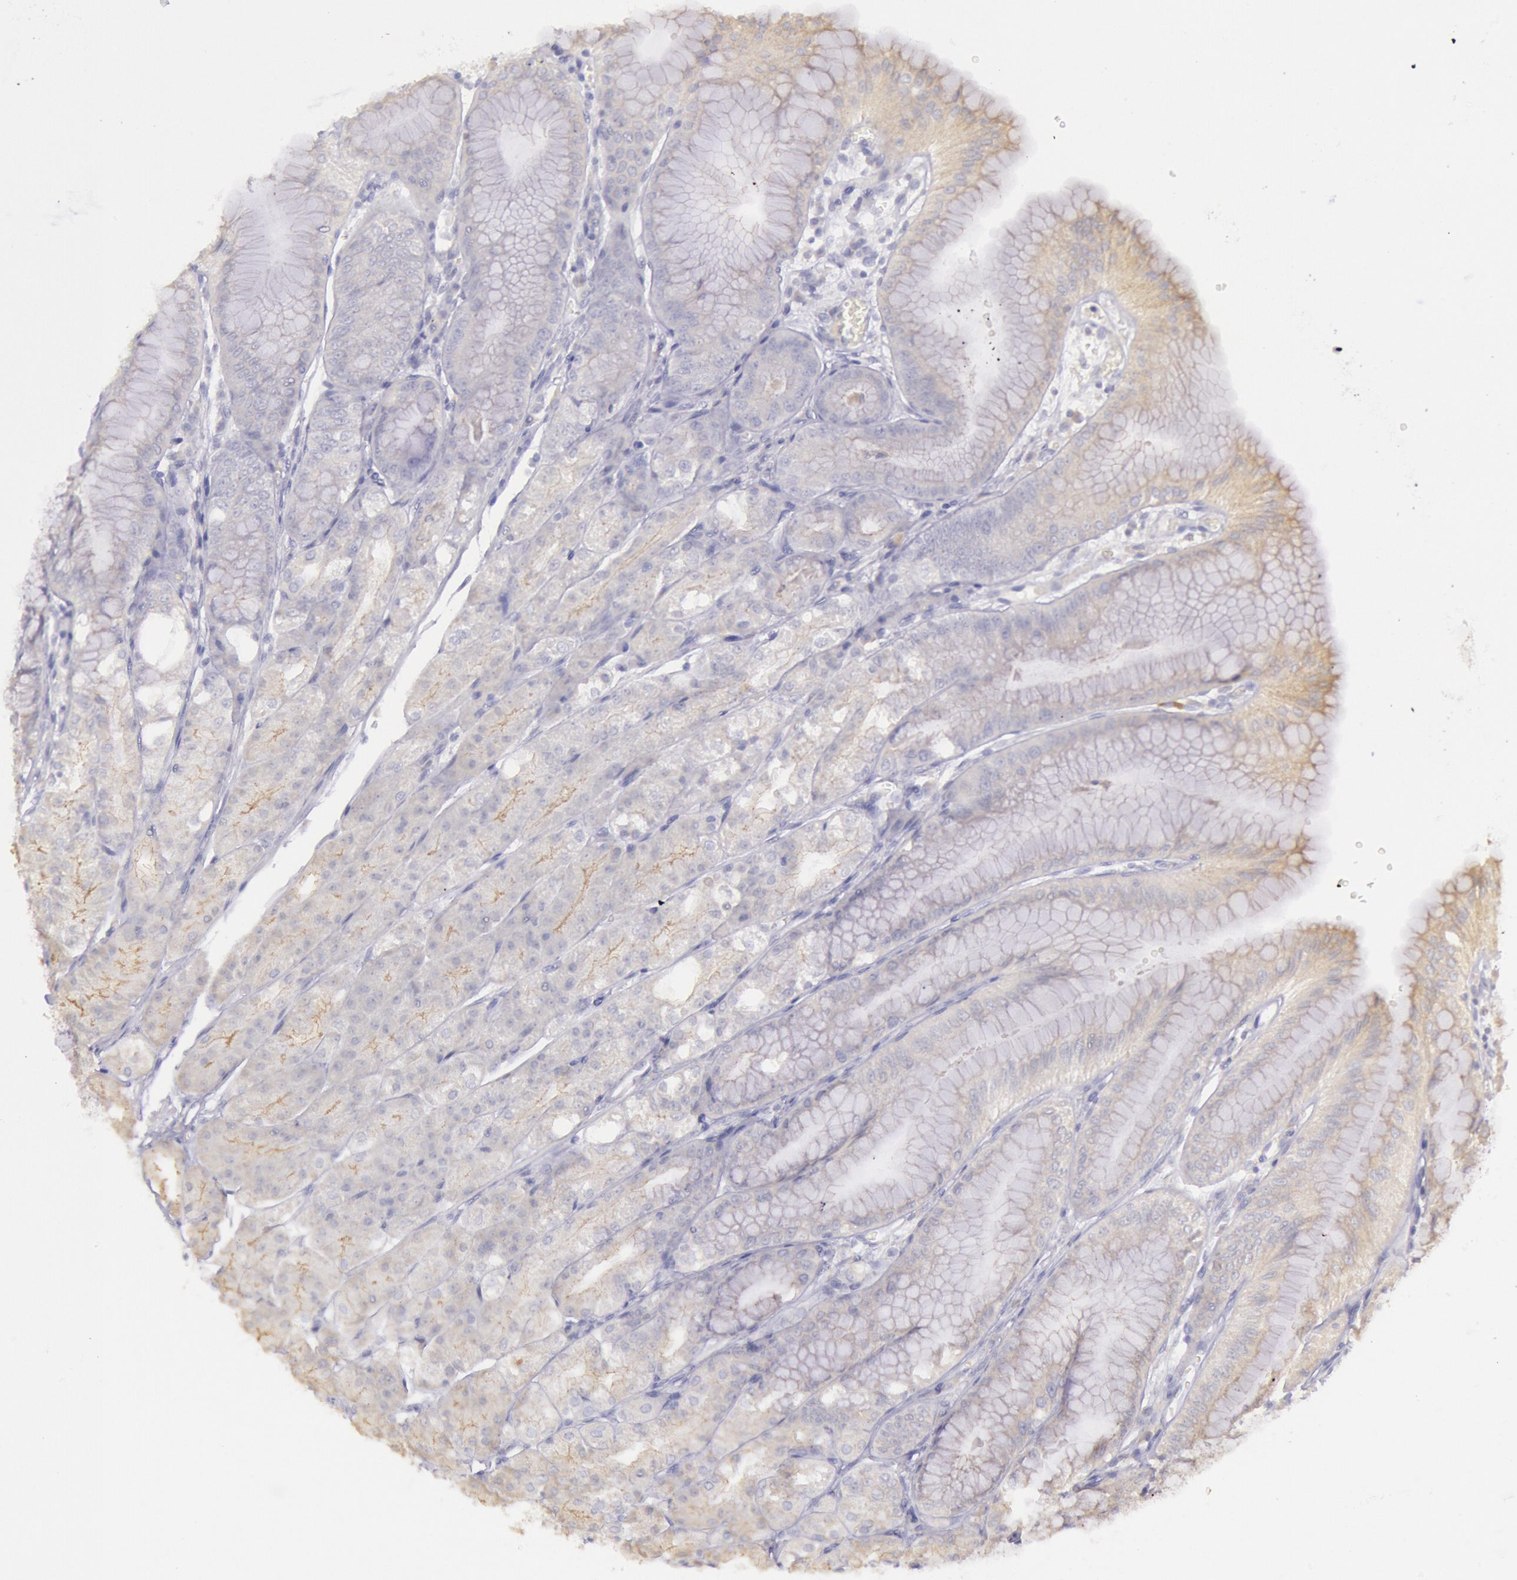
{"staining": {"intensity": "negative", "quantity": "none", "location": "none"}, "tissue": "stomach", "cell_type": "Glandular cells", "image_type": "normal", "snomed": [{"axis": "morphology", "description": "Normal tissue, NOS"}, {"axis": "topography", "description": "Stomach, lower"}], "caption": "IHC of normal human stomach demonstrates no expression in glandular cells. Brightfield microscopy of immunohistochemistry stained with DAB (3,3'-diaminobenzidine) (brown) and hematoxylin (blue), captured at high magnification.", "gene": "MYH1", "patient": {"sex": "male", "age": 71}}